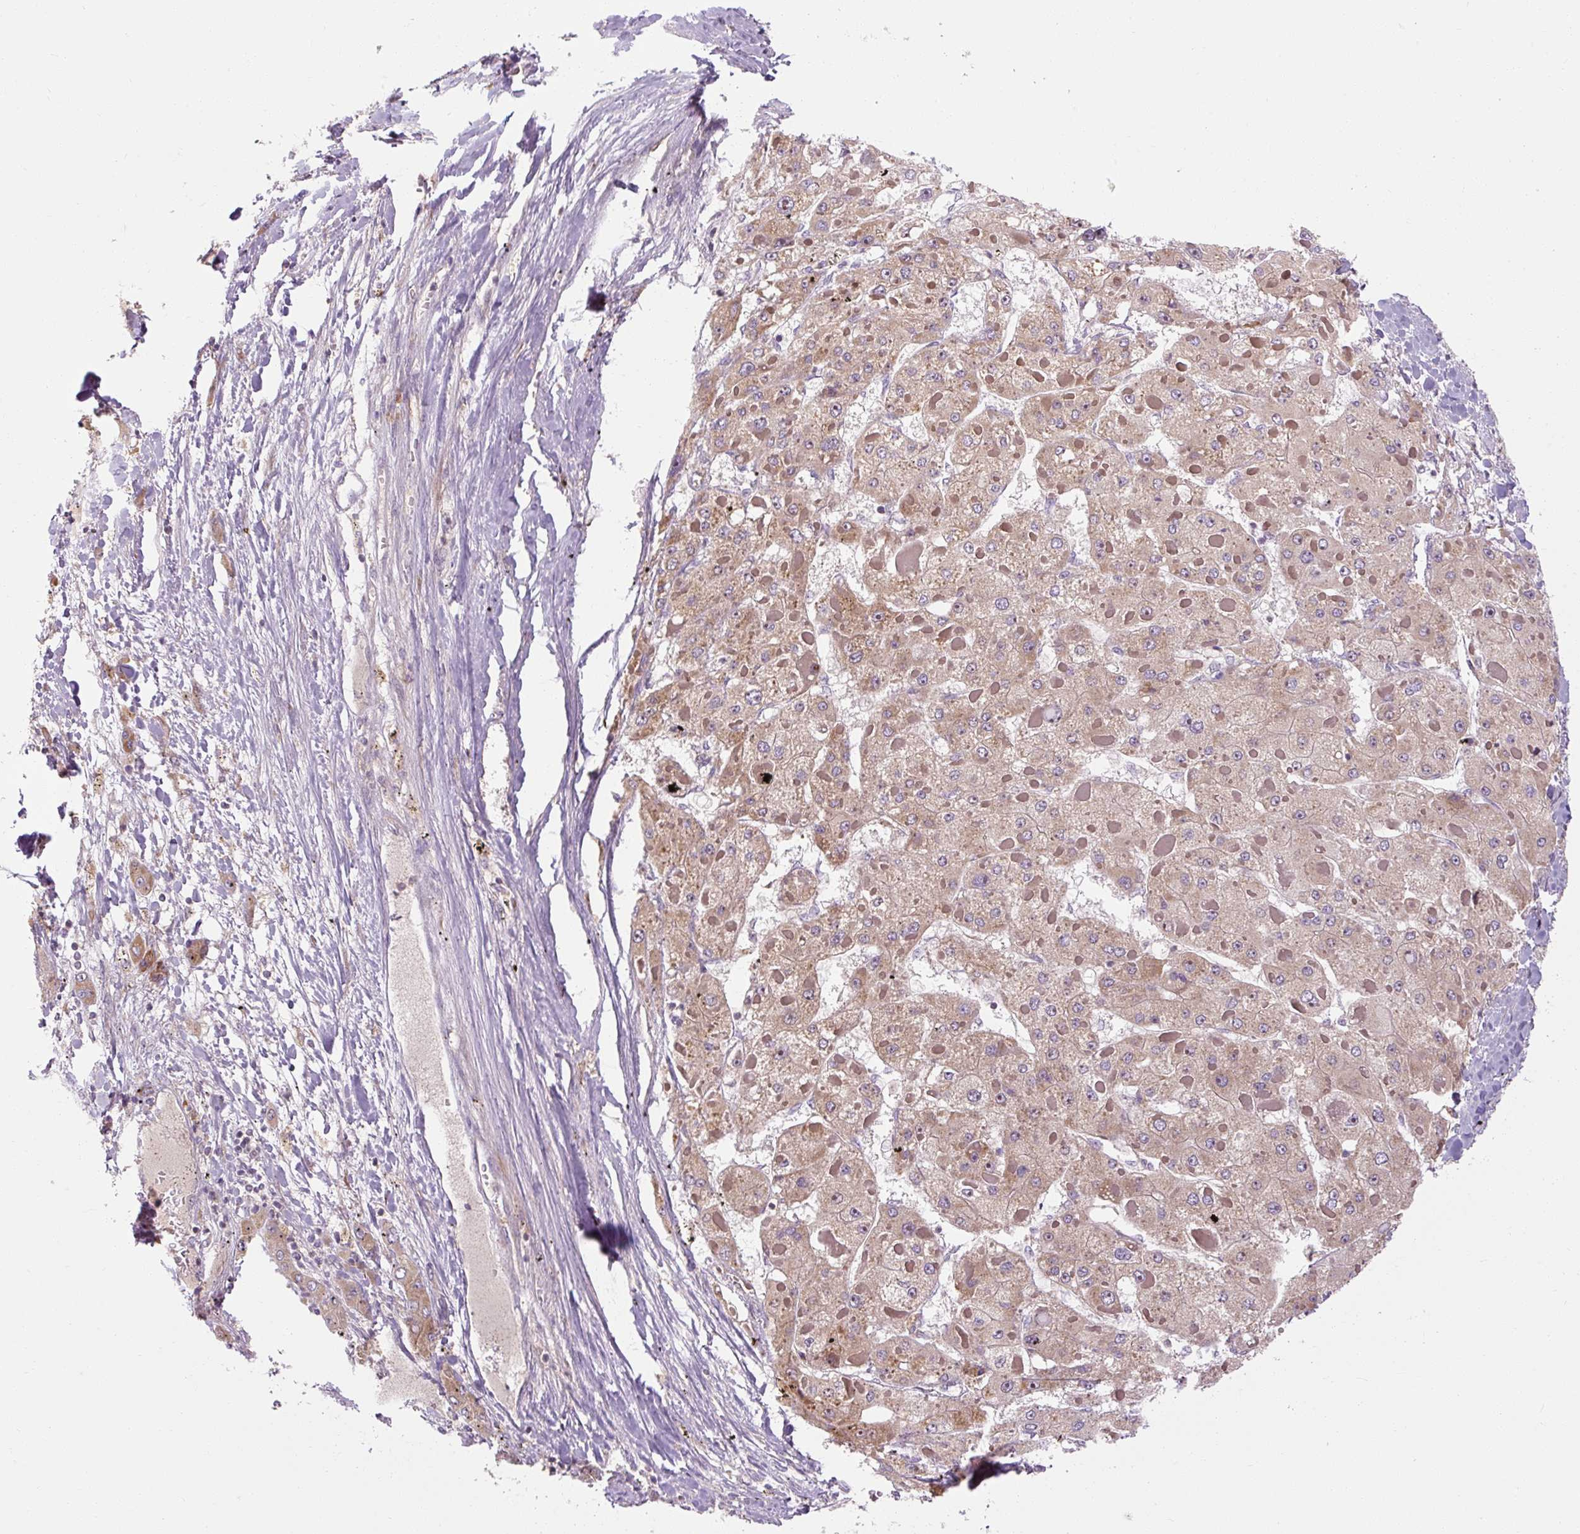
{"staining": {"intensity": "moderate", "quantity": ">75%", "location": "cytoplasmic/membranous"}, "tissue": "liver cancer", "cell_type": "Tumor cells", "image_type": "cancer", "snomed": [{"axis": "morphology", "description": "Carcinoma, Hepatocellular, NOS"}, {"axis": "topography", "description": "Liver"}], "caption": "Moderate cytoplasmic/membranous expression is appreciated in about >75% of tumor cells in hepatocellular carcinoma (liver).", "gene": "PRSS48", "patient": {"sex": "female", "age": 73}}